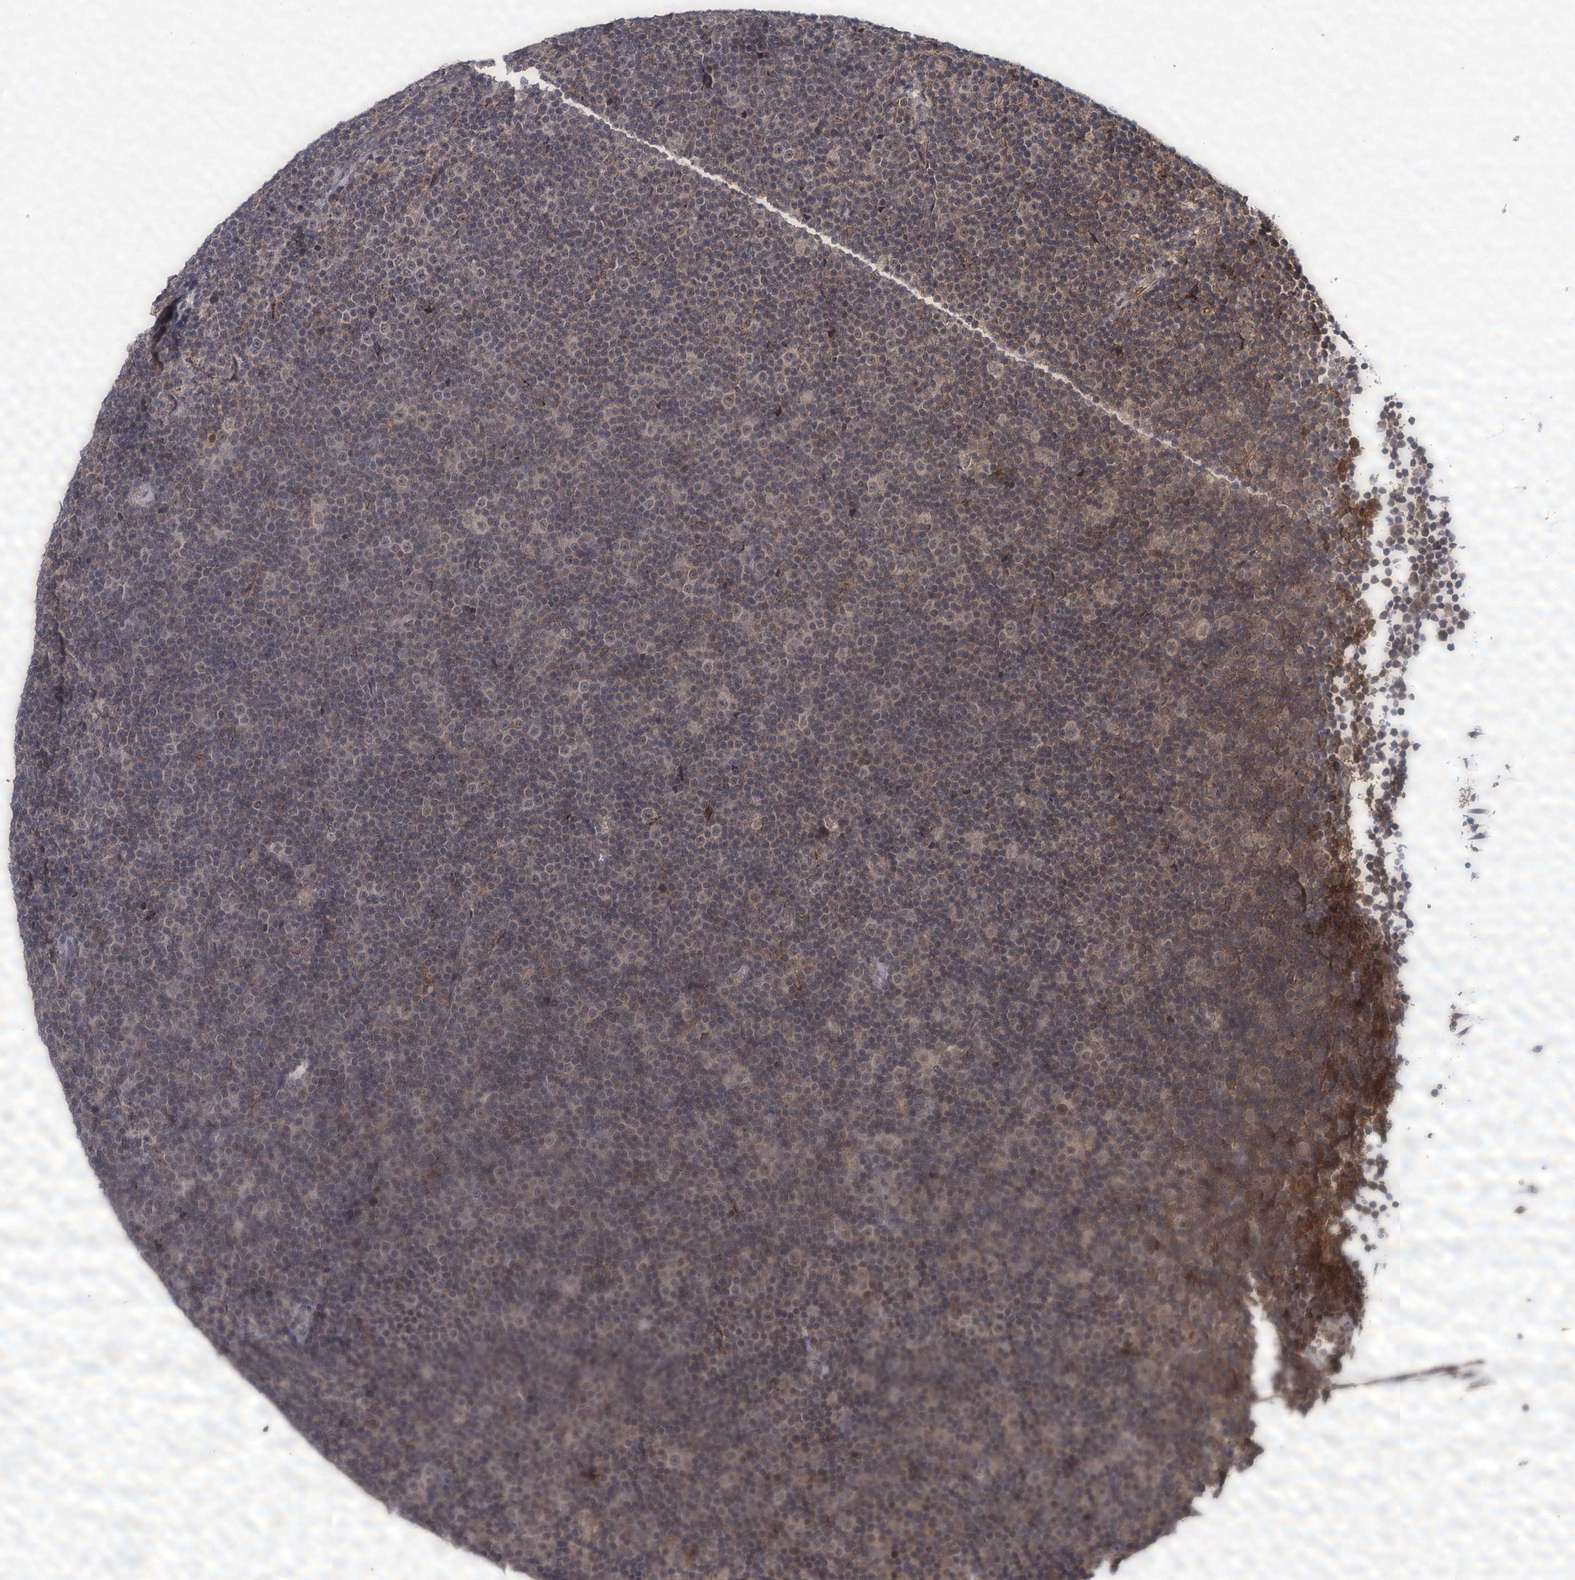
{"staining": {"intensity": "negative", "quantity": "none", "location": "none"}, "tissue": "lymphoma", "cell_type": "Tumor cells", "image_type": "cancer", "snomed": [{"axis": "morphology", "description": "Malignant lymphoma, non-Hodgkin's type, Low grade"}, {"axis": "topography", "description": "Lymph node"}], "caption": "IHC of malignant lymphoma, non-Hodgkin's type (low-grade) exhibits no expression in tumor cells.", "gene": "MBD6", "patient": {"sex": "female", "age": 67}}